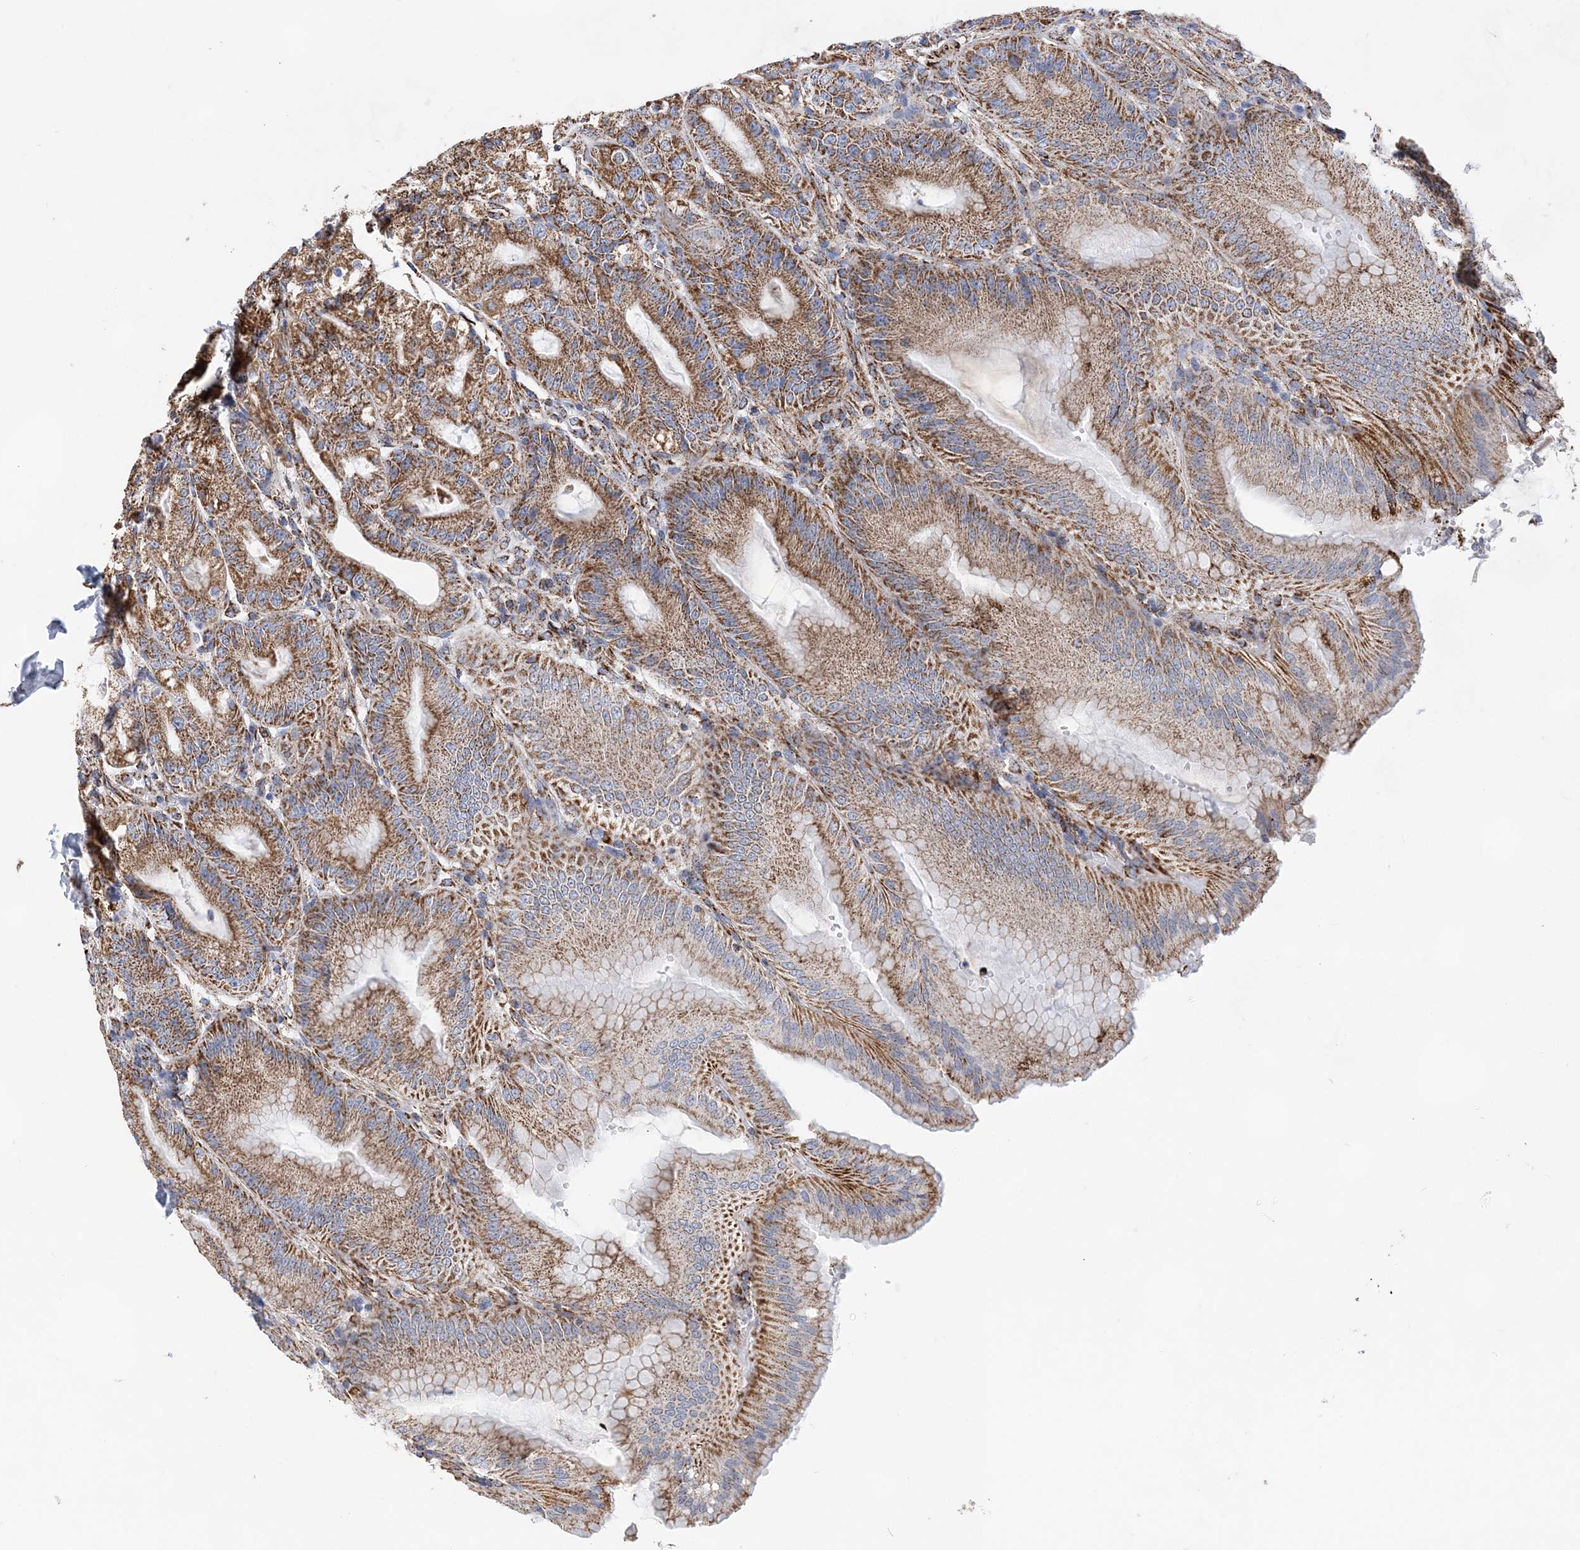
{"staining": {"intensity": "strong", "quantity": ">75%", "location": "cytoplasmic/membranous"}, "tissue": "stomach", "cell_type": "Glandular cells", "image_type": "normal", "snomed": [{"axis": "morphology", "description": "Normal tissue, NOS"}, {"axis": "topography", "description": "Stomach, upper"}, {"axis": "topography", "description": "Stomach, lower"}], "caption": "Glandular cells show high levels of strong cytoplasmic/membranous positivity in about >75% of cells in unremarkable stomach.", "gene": "ACOT9", "patient": {"sex": "male", "age": 71}}